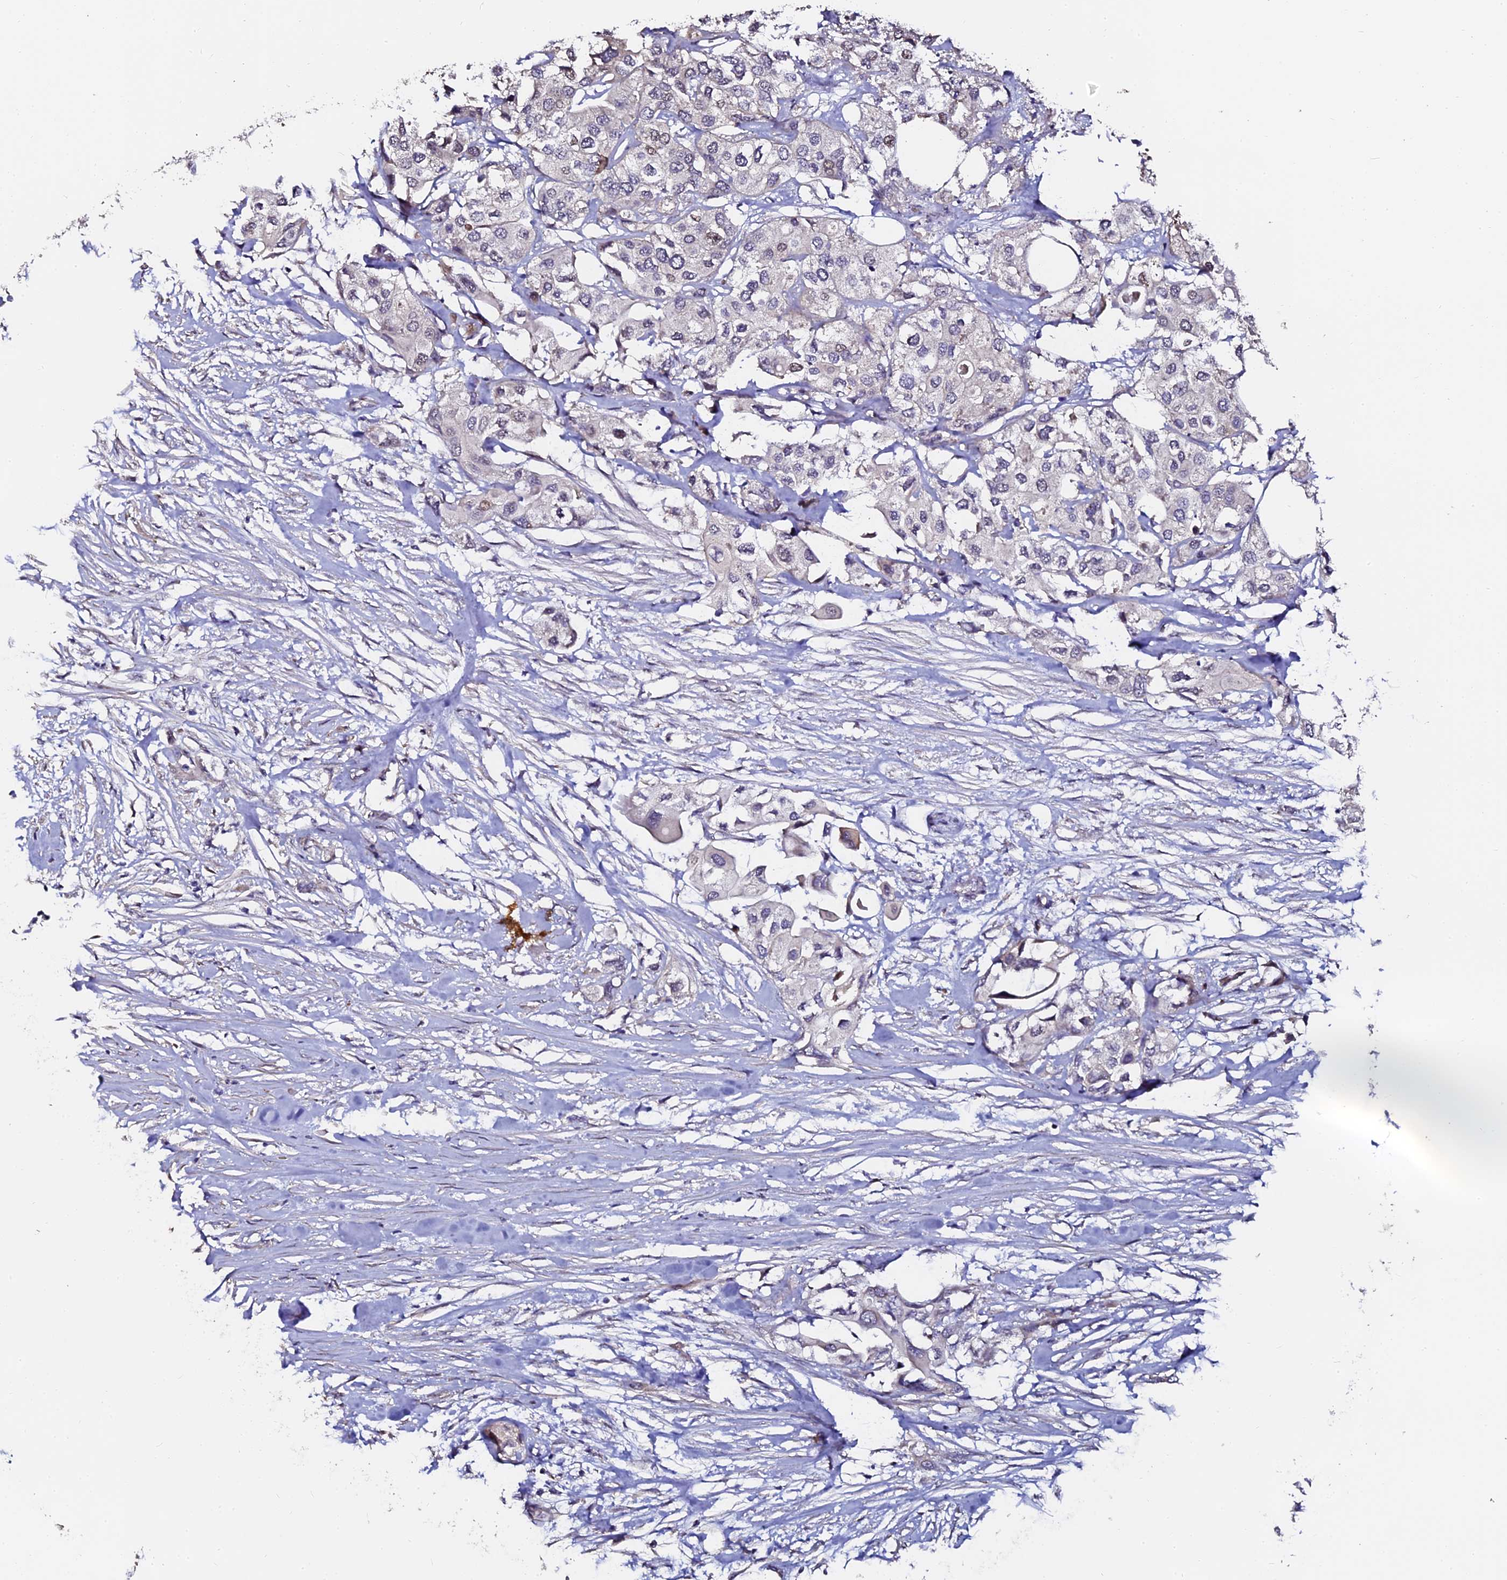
{"staining": {"intensity": "negative", "quantity": "none", "location": "none"}, "tissue": "urothelial cancer", "cell_type": "Tumor cells", "image_type": "cancer", "snomed": [{"axis": "morphology", "description": "Urothelial carcinoma, High grade"}, {"axis": "topography", "description": "Urinary bladder"}], "caption": "The histopathology image demonstrates no significant expression in tumor cells of high-grade urothelial carcinoma.", "gene": "GPN3", "patient": {"sex": "male", "age": 64}}